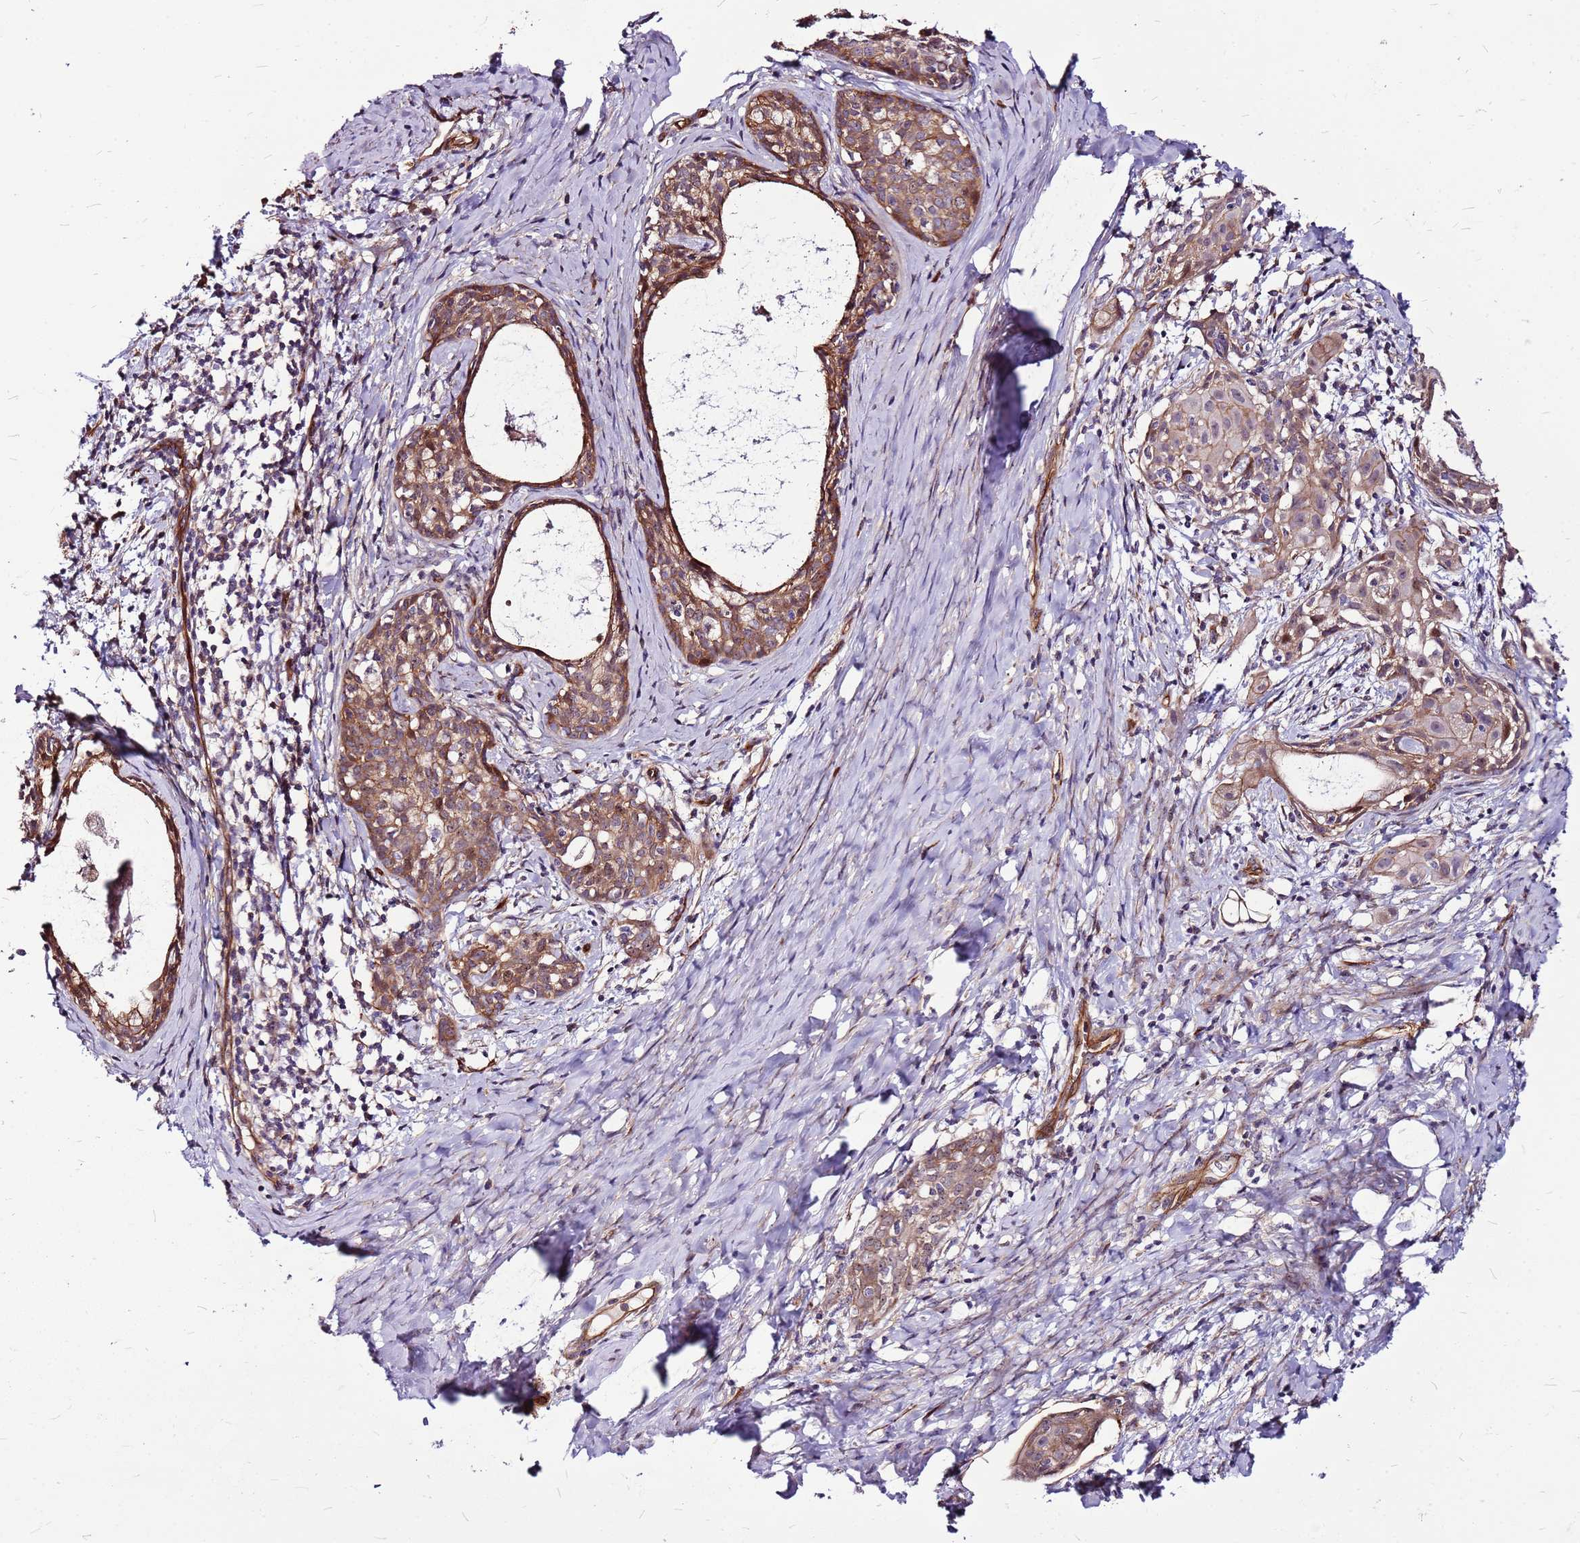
{"staining": {"intensity": "moderate", "quantity": ">75%", "location": "cytoplasmic/membranous"}, "tissue": "cervical cancer", "cell_type": "Tumor cells", "image_type": "cancer", "snomed": [{"axis": "morphology", "description": "Squamous cell carcinoma, NOS"}, {"axis": "topography", "description": "Cervix"}], "caption": "IHC image of neoplastic tissue: human cervical cancer (squamous cell carcinoma) stained using immunohistochemistry reveals medium levels of moderate protein expression localized specifically in the cytoplasmic/membranous of tumor cells, appearing as a cytoplasmic/membranous brown color.", "gene": "TOPAZ1", "patient": {"sex": "female", "age": 52}}